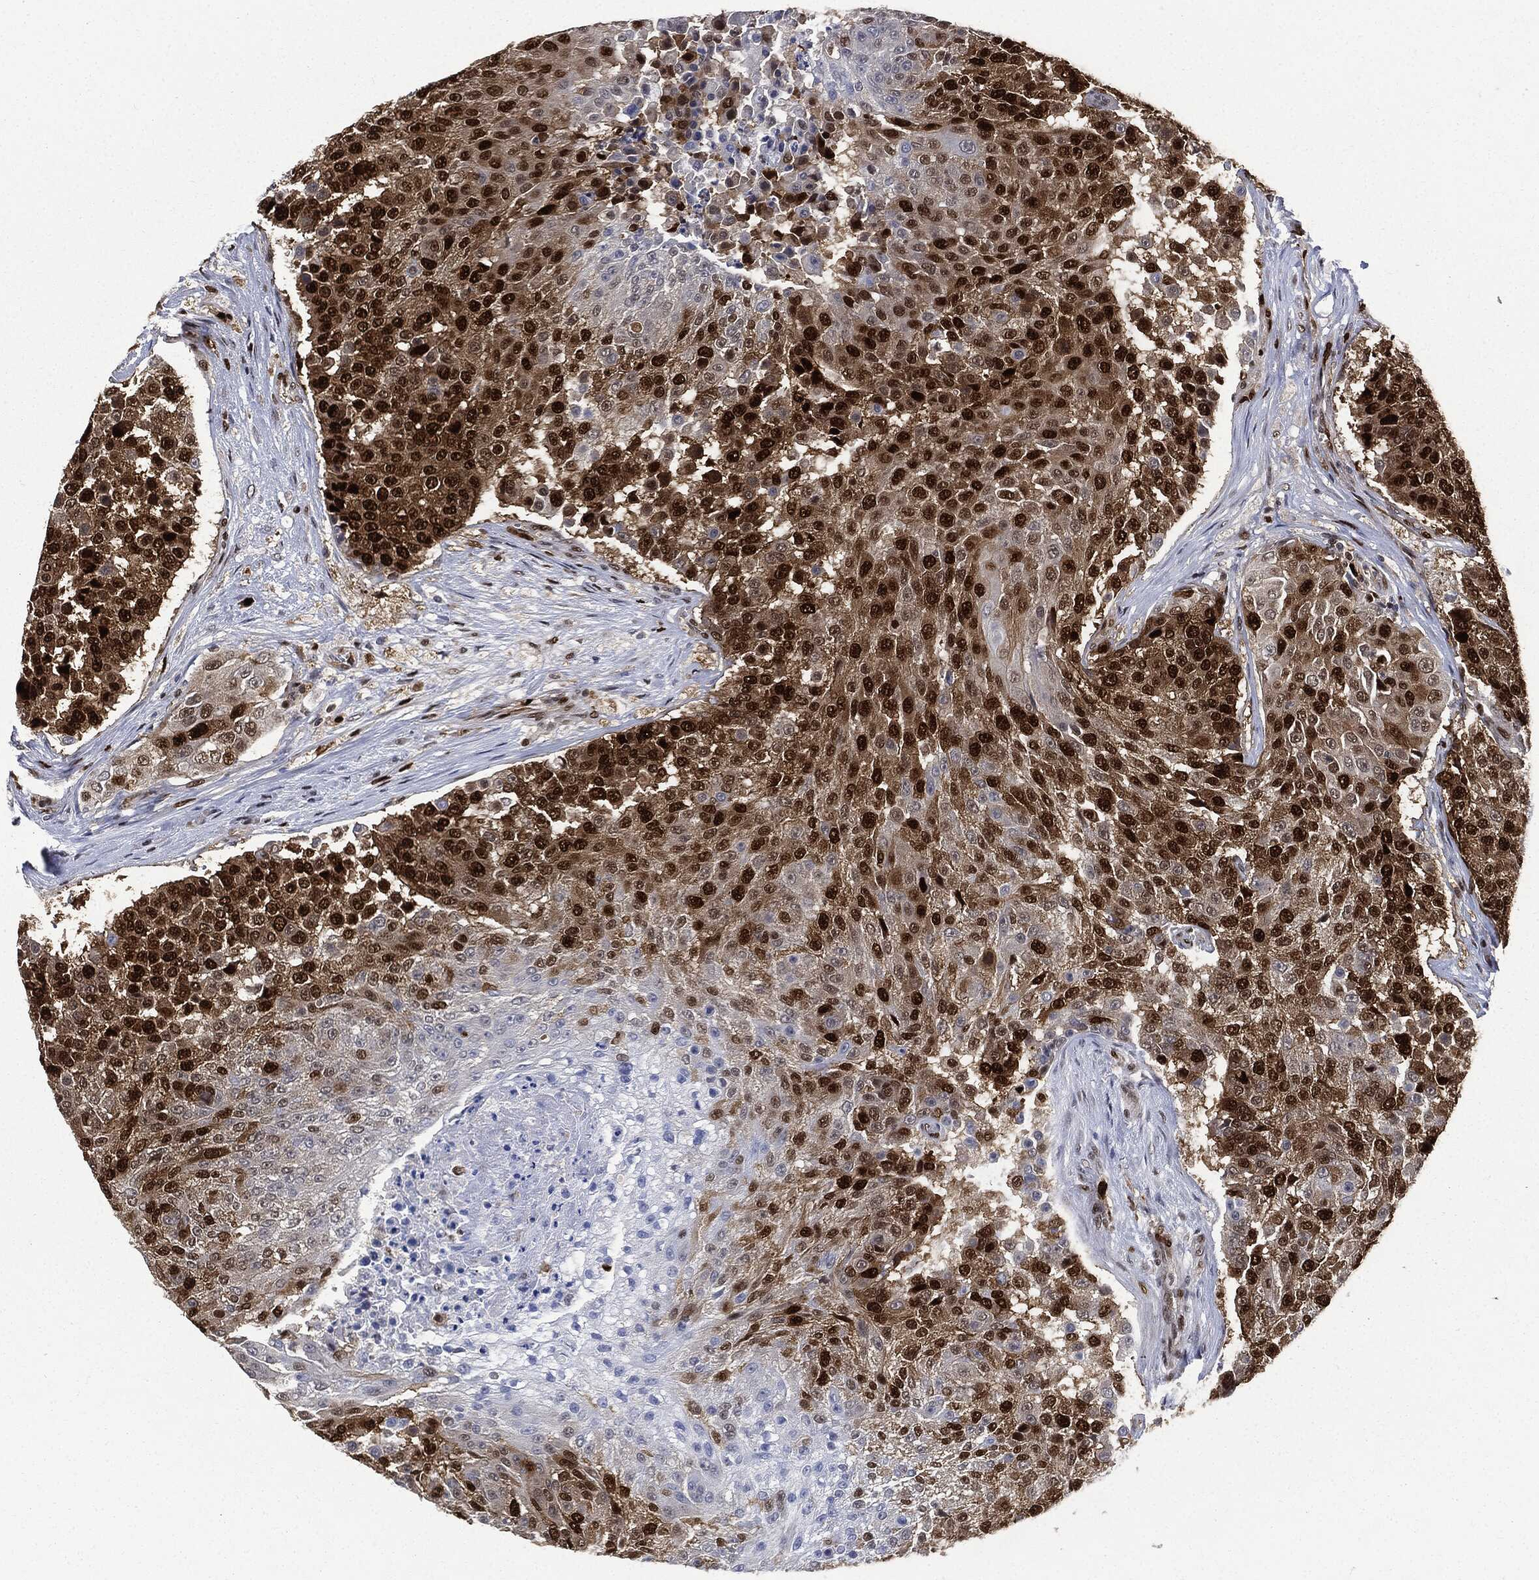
{"staining": {"intensity": "strong", "quantity": ">75%", "location": "nuclear"}, "tissue": "urothelial cancer", "cell_type": "Tumor cells", "image_type": "cancer", "snomed": [{"axis": "morphology", "description": "Urothelial carcinoma, High grade"}, {"axis": "topography", "description": "Urinary bladder"}], "caption": "The photomicrograph exhibits a brown stain indicating the presence of a protein in the nuclear of tumor cells in urothelial carcinoma (high-grade). The protein of interest is stained brown, and the nuclei are stained in blue (DAB (3,3'-diaminobenzidine) IHC with brightfield microscopy, high magnification).", "gene": "PCNA", "patient": {"sex": "female", "age": 63}}